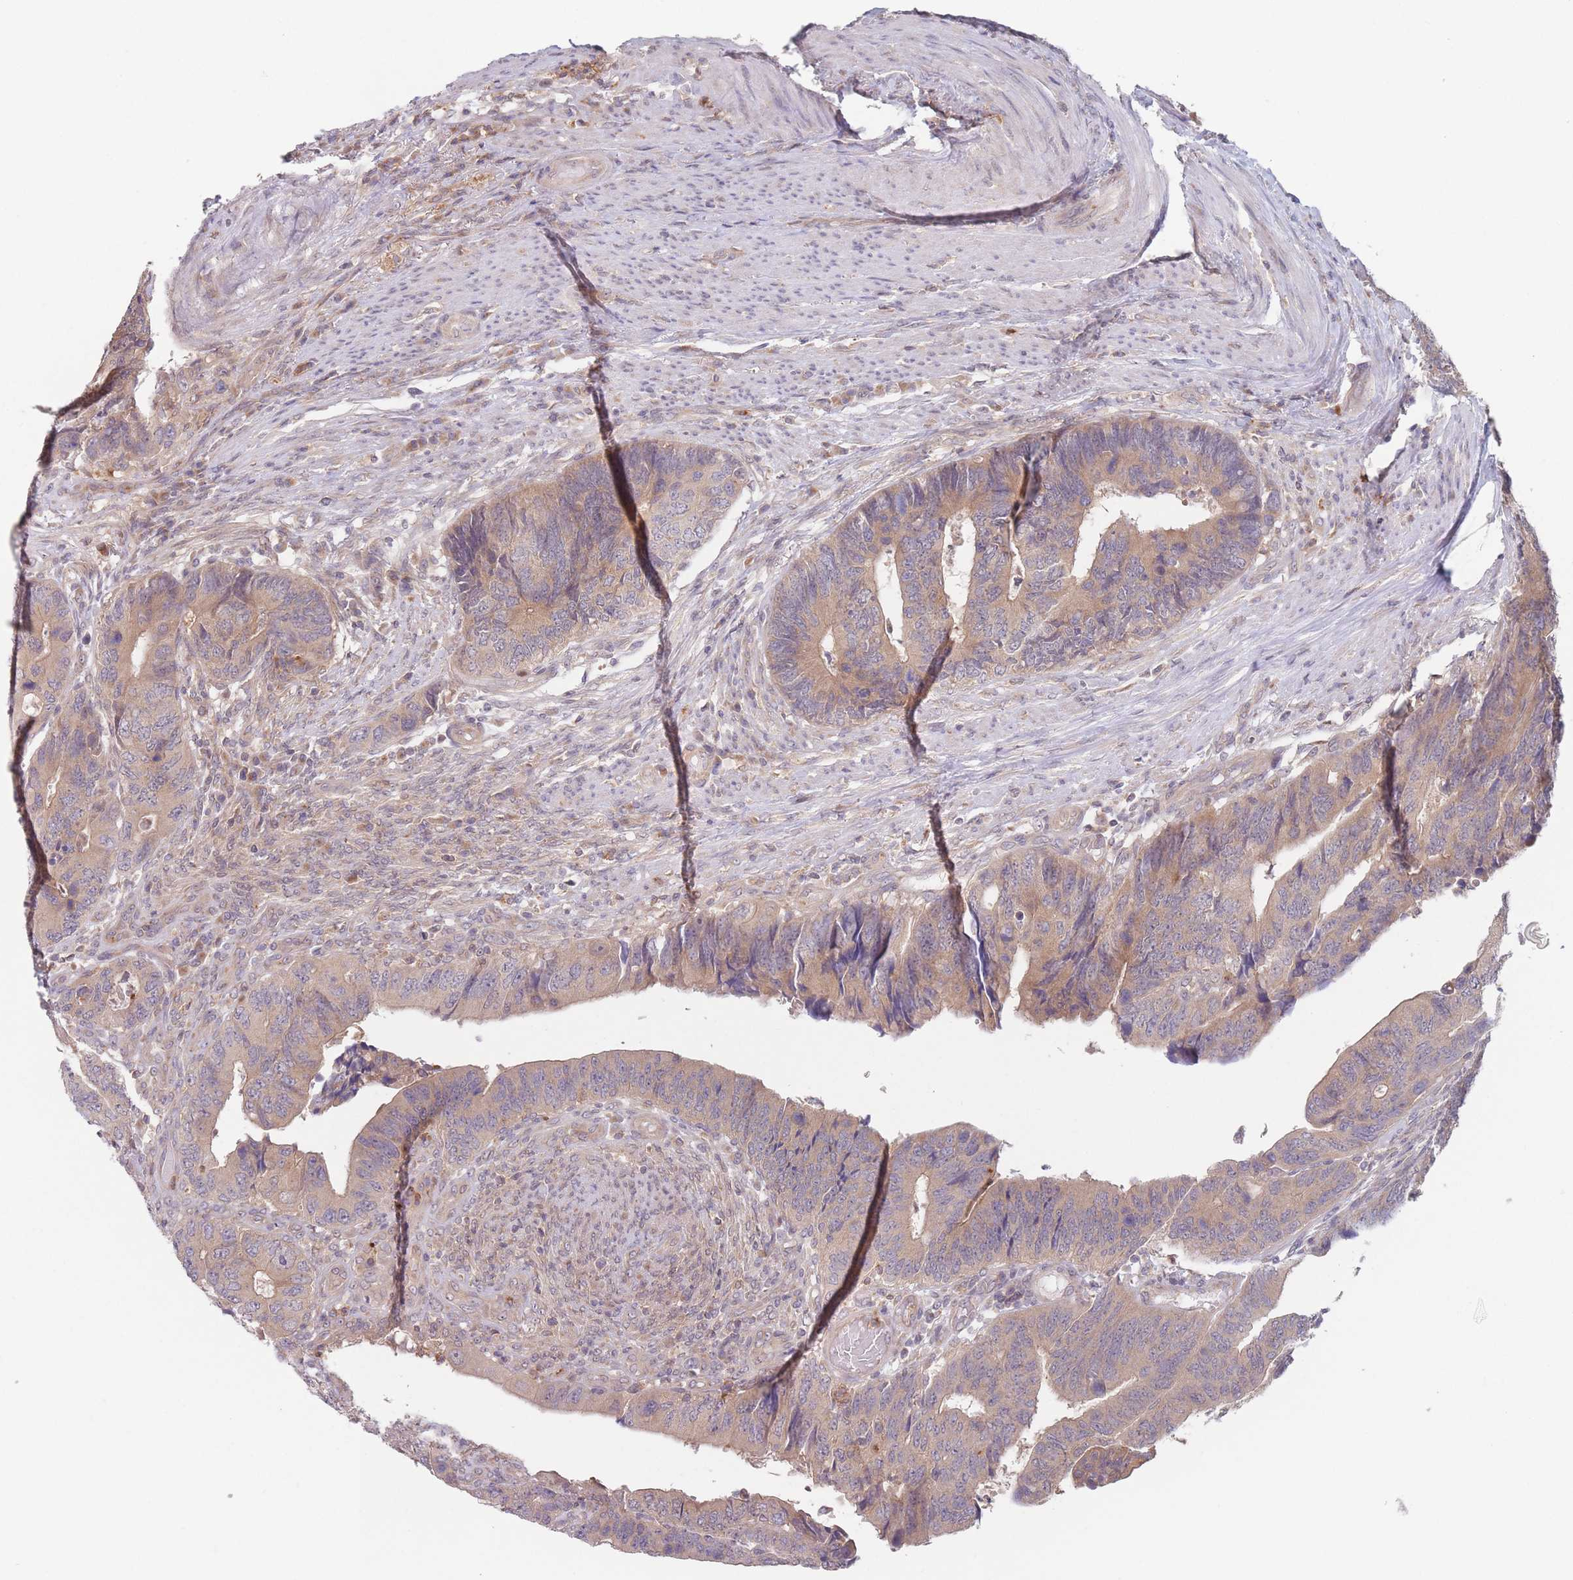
{"staining": {"intensity": "moderate", "quantity": ">75%", "location": "cytoplasmic/membranous"}, "tissue": "colorectal cancer", "cell_type": "Tumor cells", "image_type": "cancer", "snomed": [{"axis": "morphology", "description": "Adenocarcinoma, NOS"}, {"axis": "topography", "description": "Colon"}], "caption": "IHC staining of colorectal adenocarcinoma, which exhibits medium levels of moderate cytoplasmic/membranous staining in about >75% of tumor cells indicating moderate cytoplasmic/membranous protein positivity. The staining was performed using DAB (3,3'-diaminobenzidine) (brown) for protein detection and nuclei were counterstained in hematoxylin (blue).", "gene": "PPM1A", "patient": {"sex": "male", "age": 87}}